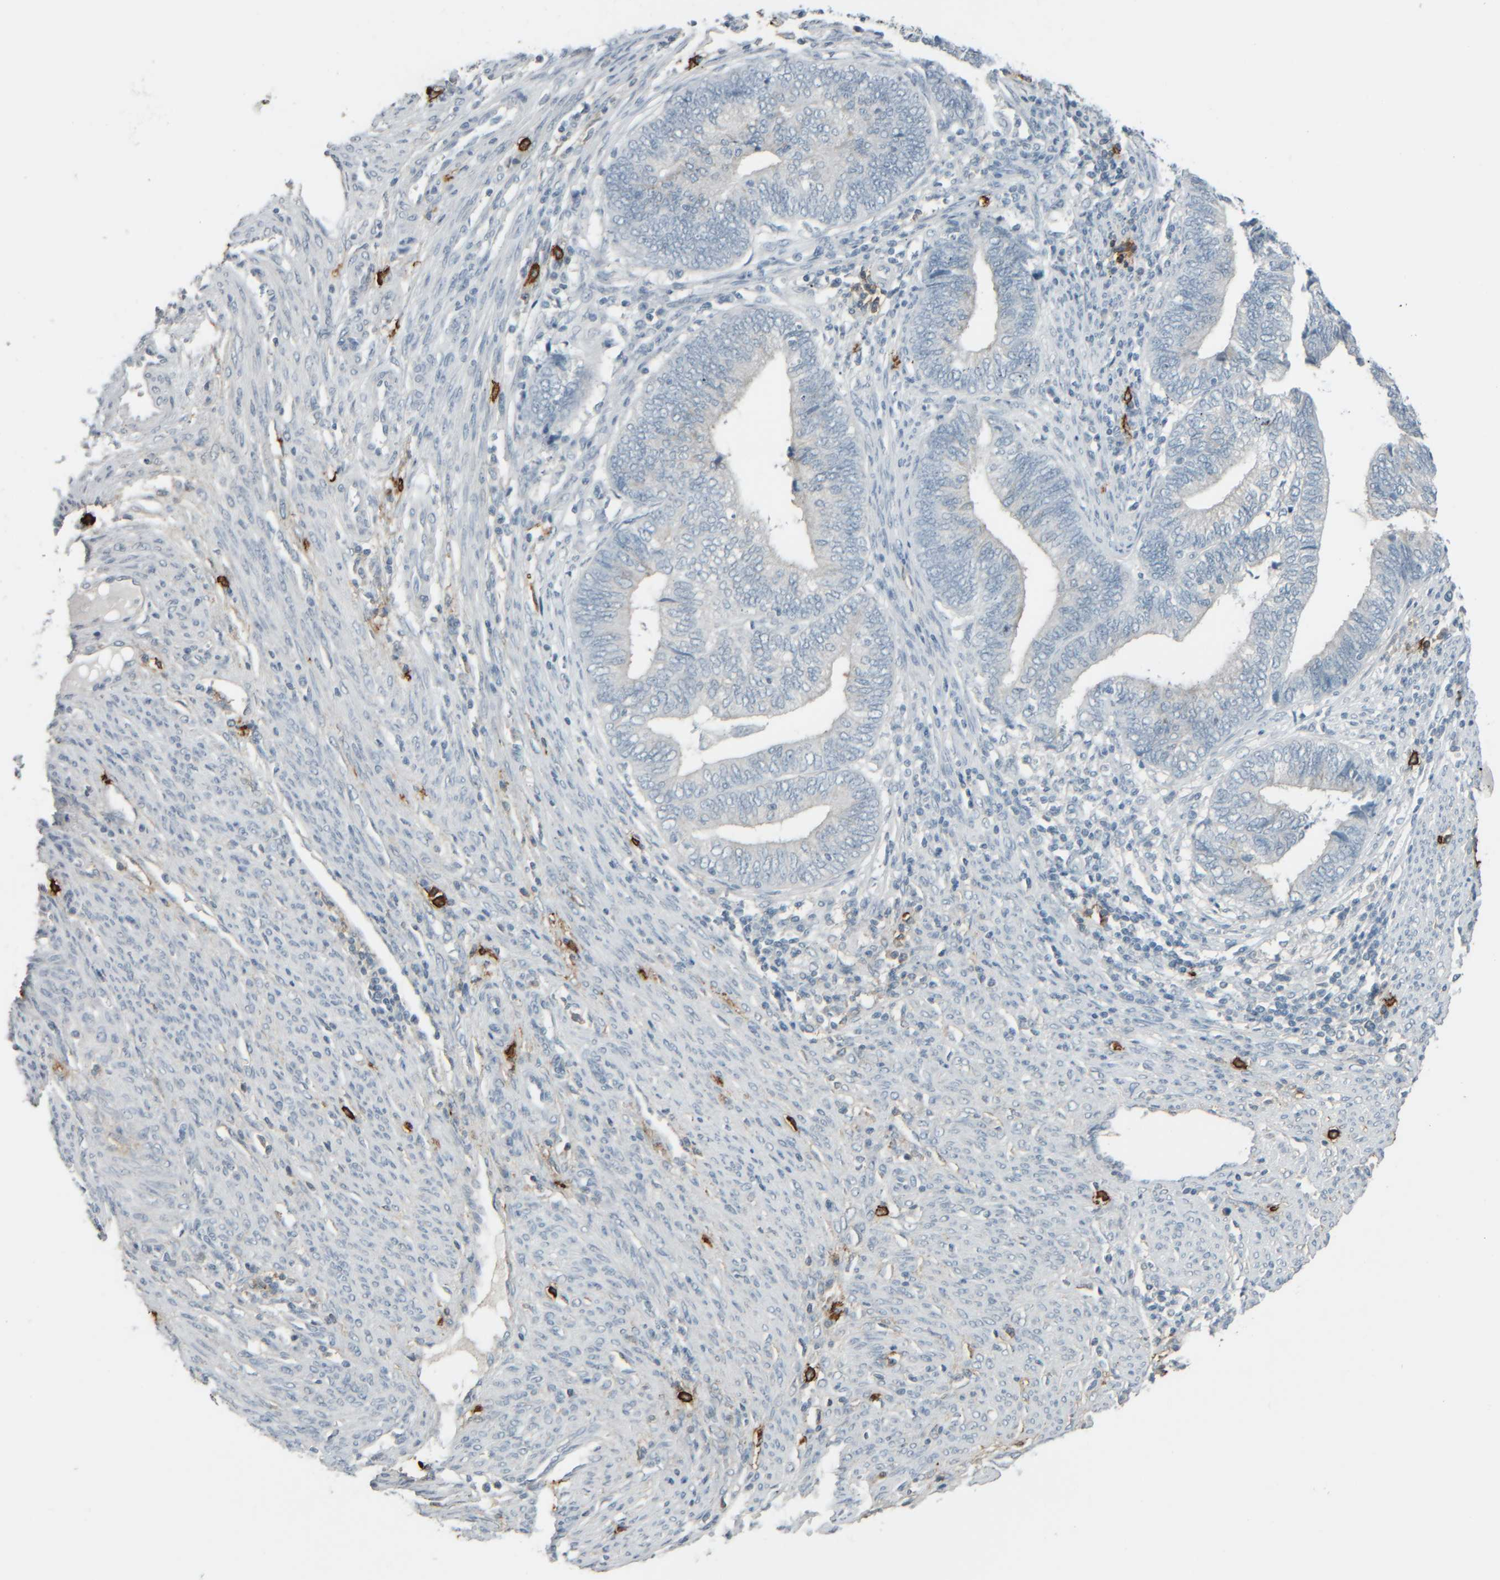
{"staining": {"intensity": "negative", "quantity": "none", "location": "none"}, "tissue": "endometrial cancer", "cell_type": "Tumor cells", "image_type": "cancer", "snomed": [{"axis": "morphology", "description": "Adenocarcinoma, NOS"}, {"axis": "topography", "description": "Uterus"}, {"axis": "topography", "description": "Endometrium"}], "caption": "IHC of endometrial cancer (adenocarcinoma) exhibits no staining in tumor cells.", "gene": "TPSAB1", "patient": {"sex": "female", "age": 70}}